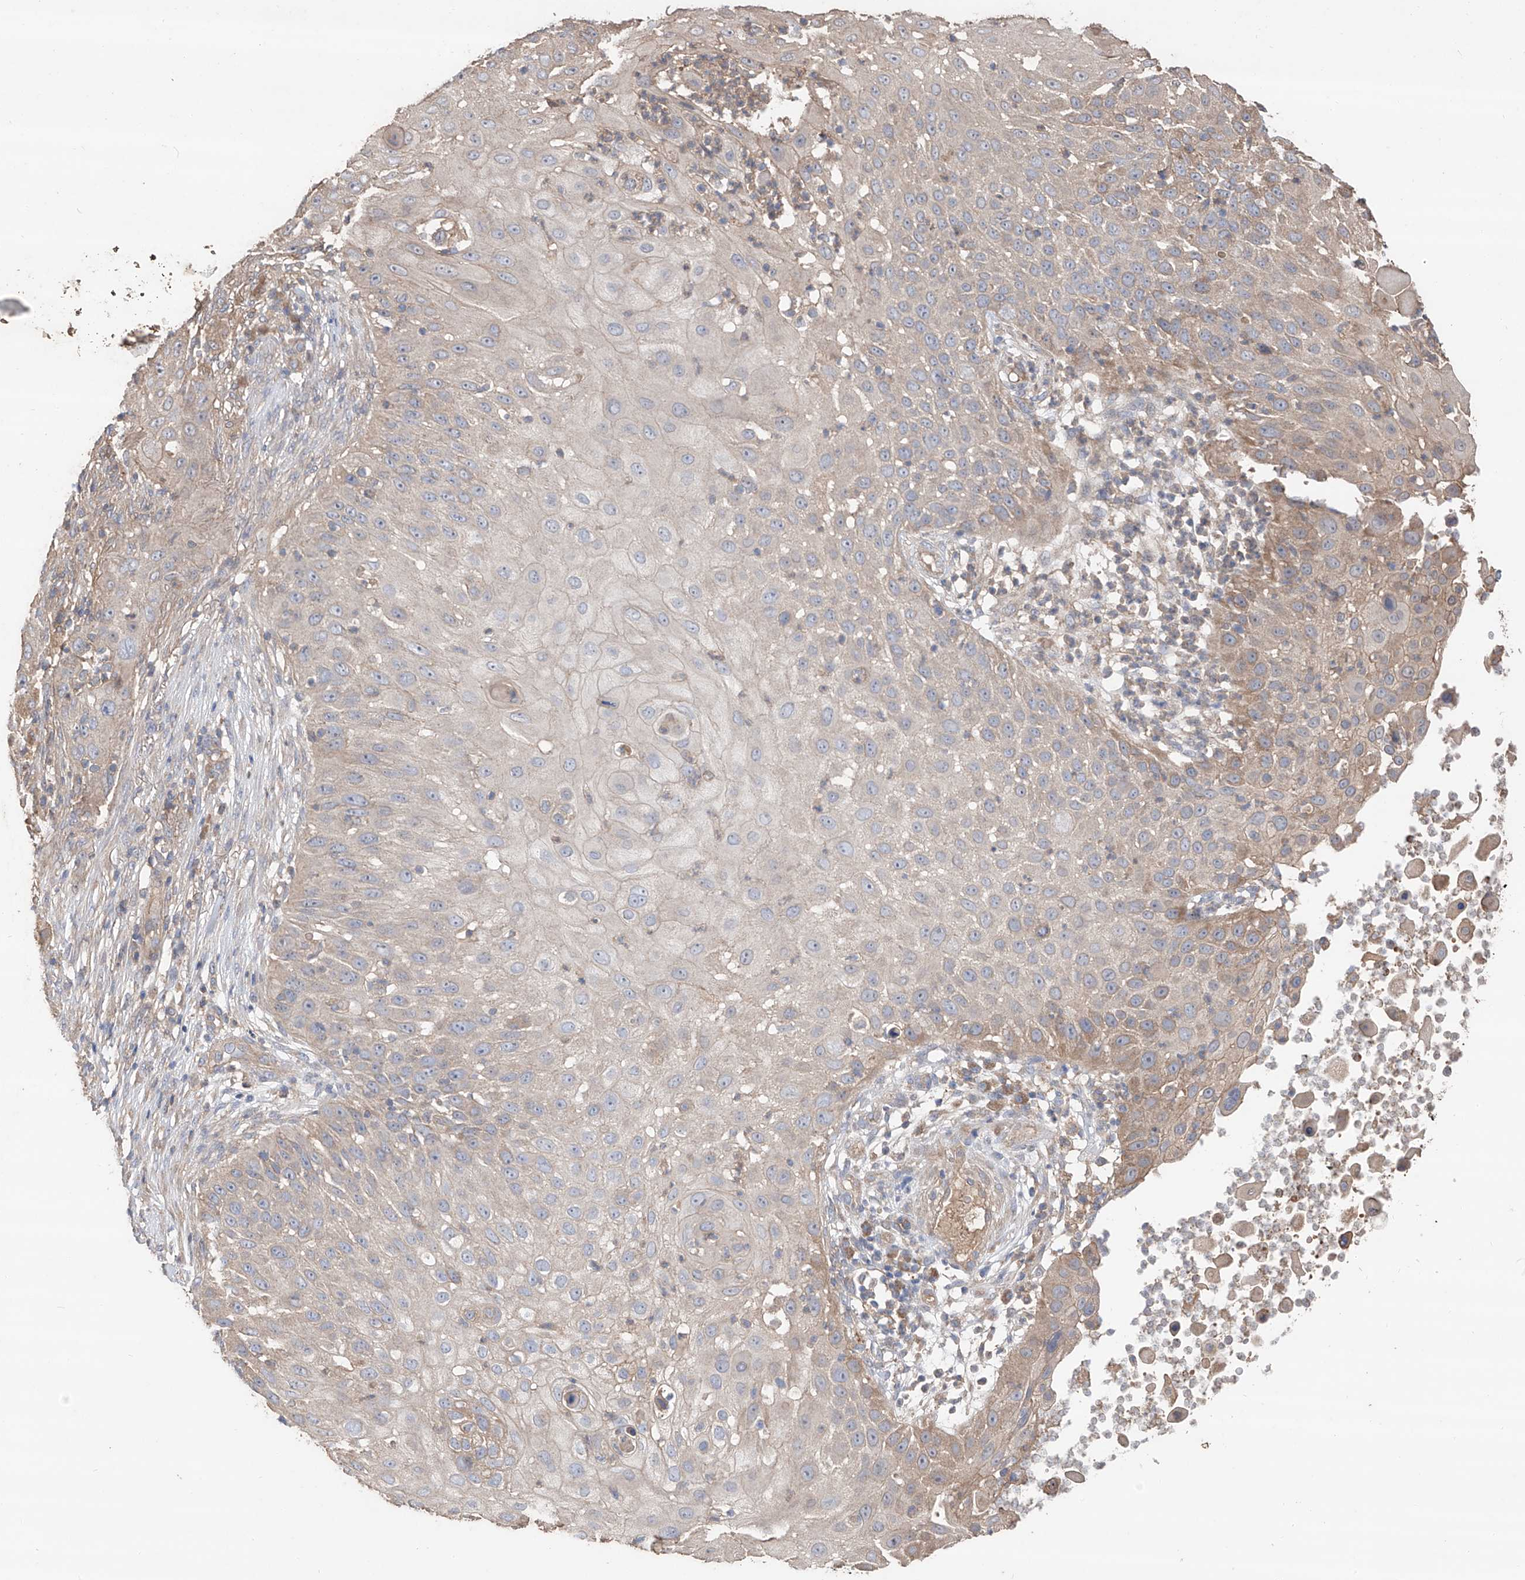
{"staining": {"intensity": "weak", "quantity": "<25%", "location": "cytoplasmic/membranous"}, "tissue": "skin cancer", "cell_type": "Tumor cells", "image_type": "cancer", "snomed": [{"axis": "morphology", "description": "Squamous cell carcinoma, NOS"}, {"axis": "topography", "description": "Skin"}], "caption": "Squamous cell carcinoma (skin) was stained to show a protein in brown. There is no significant expression in tumor cells.", "gene": "EDN1", "patient": {"sex": "female", "age": 44}}